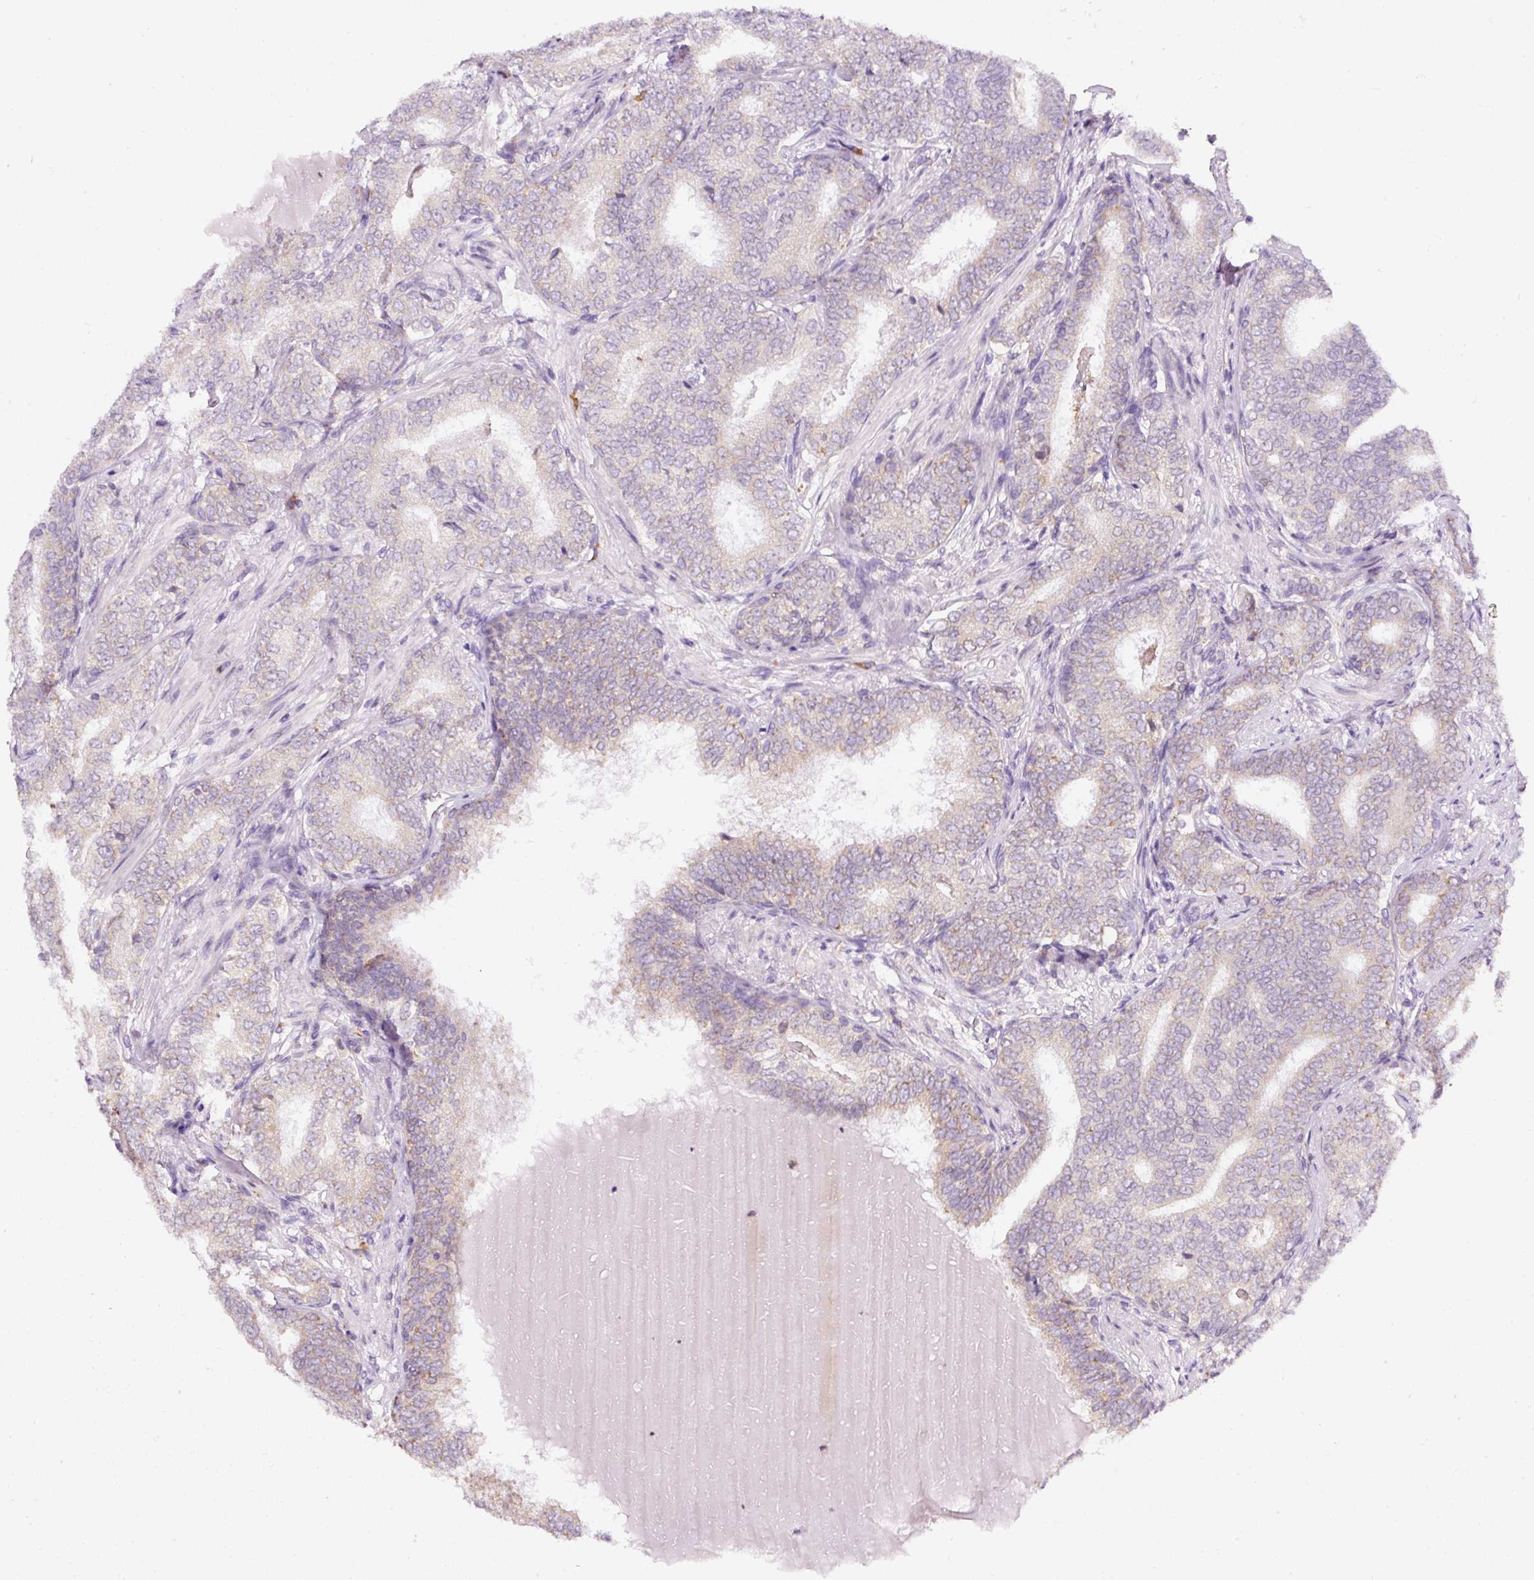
{"staining": {"intensity": "negative", "quantity": "none", "location": "none"}, "tissue": "prostate cancer", "cell_type": "Tumor cells", "image_type": "cancer", "snomed": [{"axis": "morphology", "description": "Adenocarcinoma, High grade"}, {"axis": "topography", "description": "Prostate"}], "caption": "There is no significant staining in tumor cells of prostate adenocarcinoma (high-grade).", "gene": "DDOST", "patient": {"sex": "male", "age": 72}}